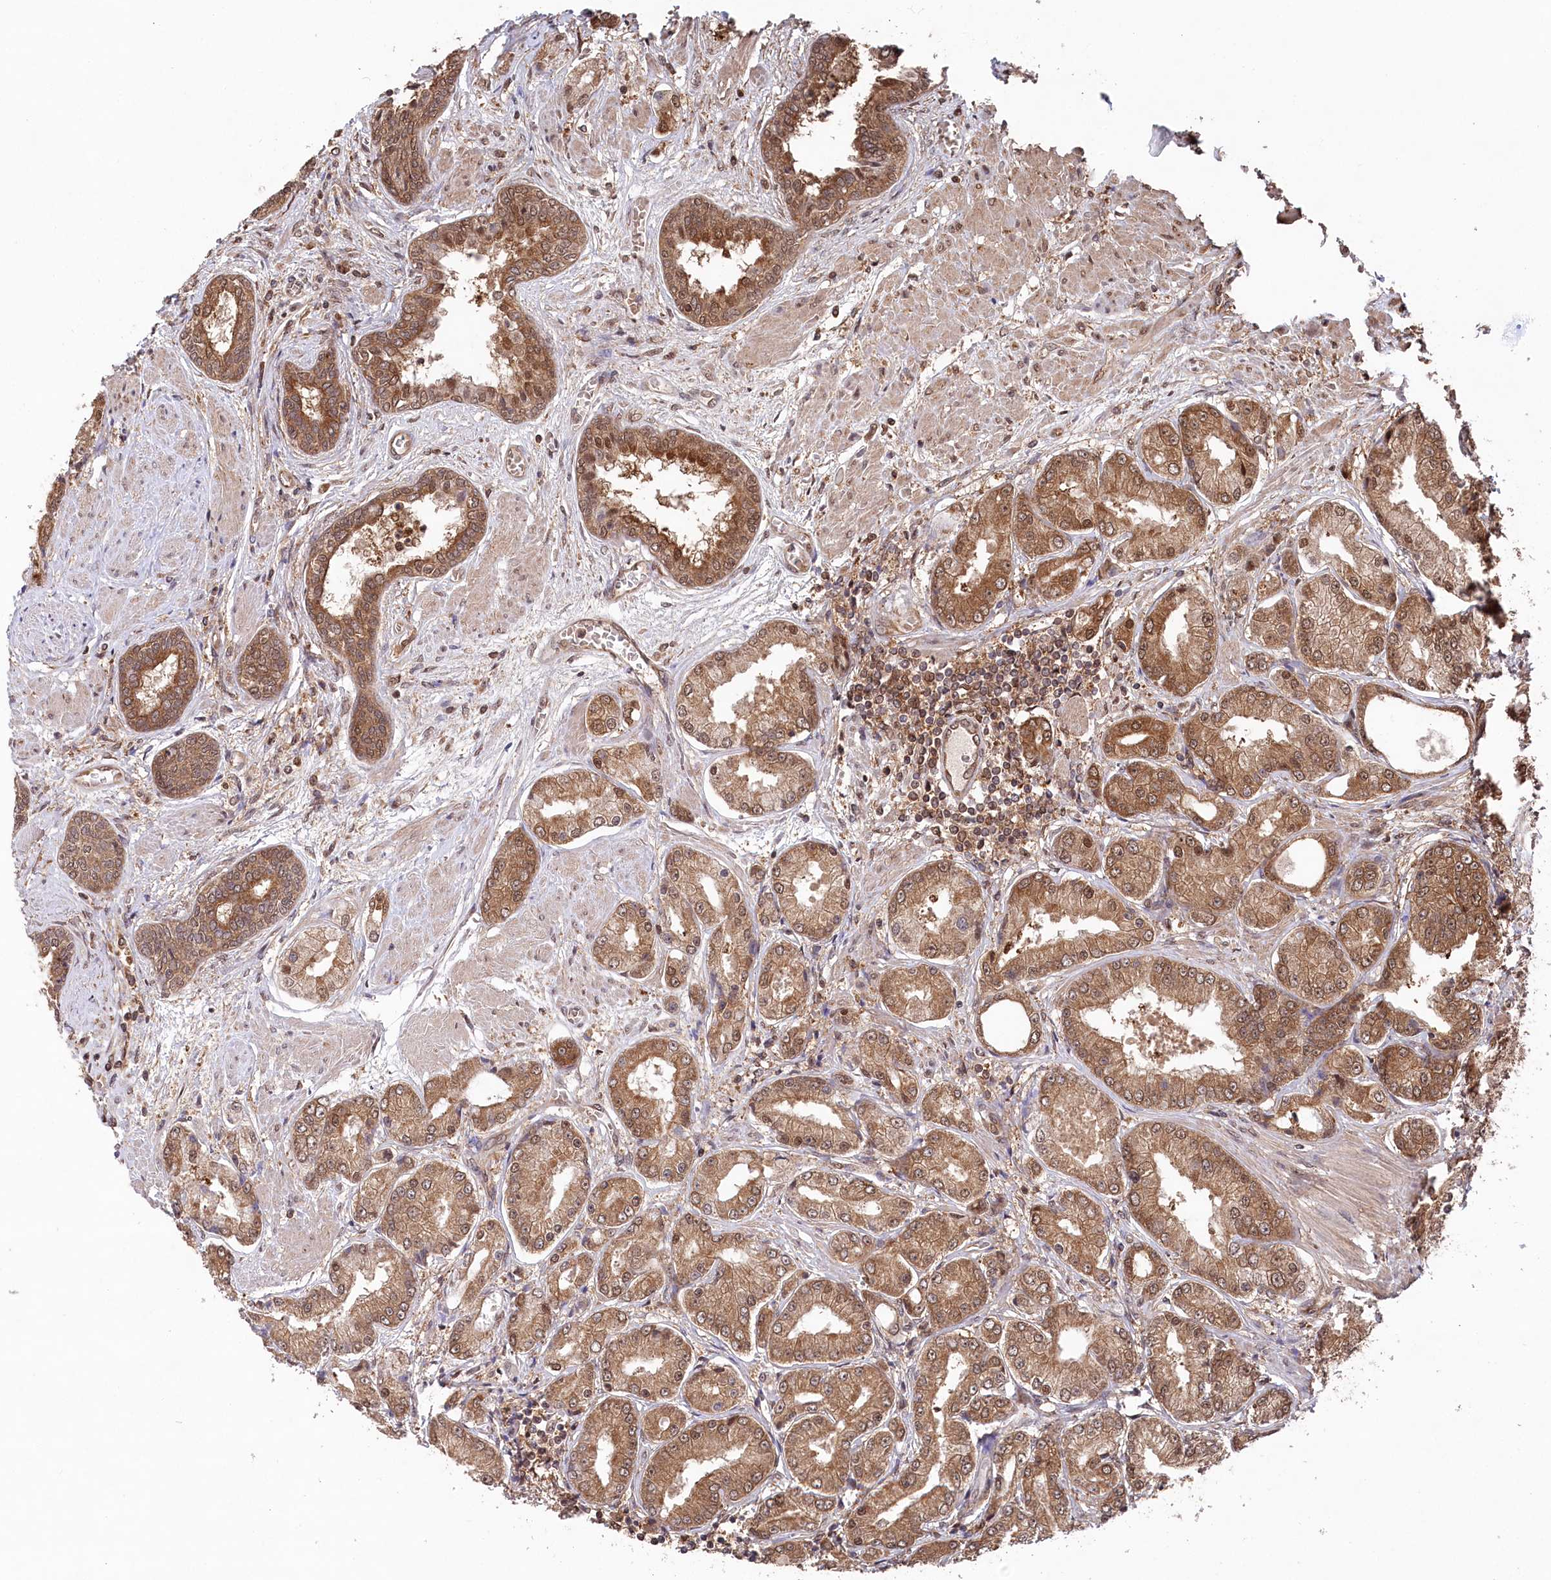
{"staining": {"intensity": "strong", "quantity": ">75%", "location": "cytoplasmic/membranous,nuclear"}, "tissue": "prostate cancer", "cell_type": "Tumor cells", "image_type": "cancer", "snomed": [{"axis": "morphology", "description": "Adenocarcinoma, High grade"}, {"axis": "topography", "description": "Prostate"}], "caption": "Immunohistochemistry (DAB) staining of prostate cancer (high-grade adenocarcinoma) shows strong cytoplasmic/membranous and nuclear protein expression in about >75% of tumor cells.", "gene": "PSMA1", "patient": {"sex": "male", "age": 59}}